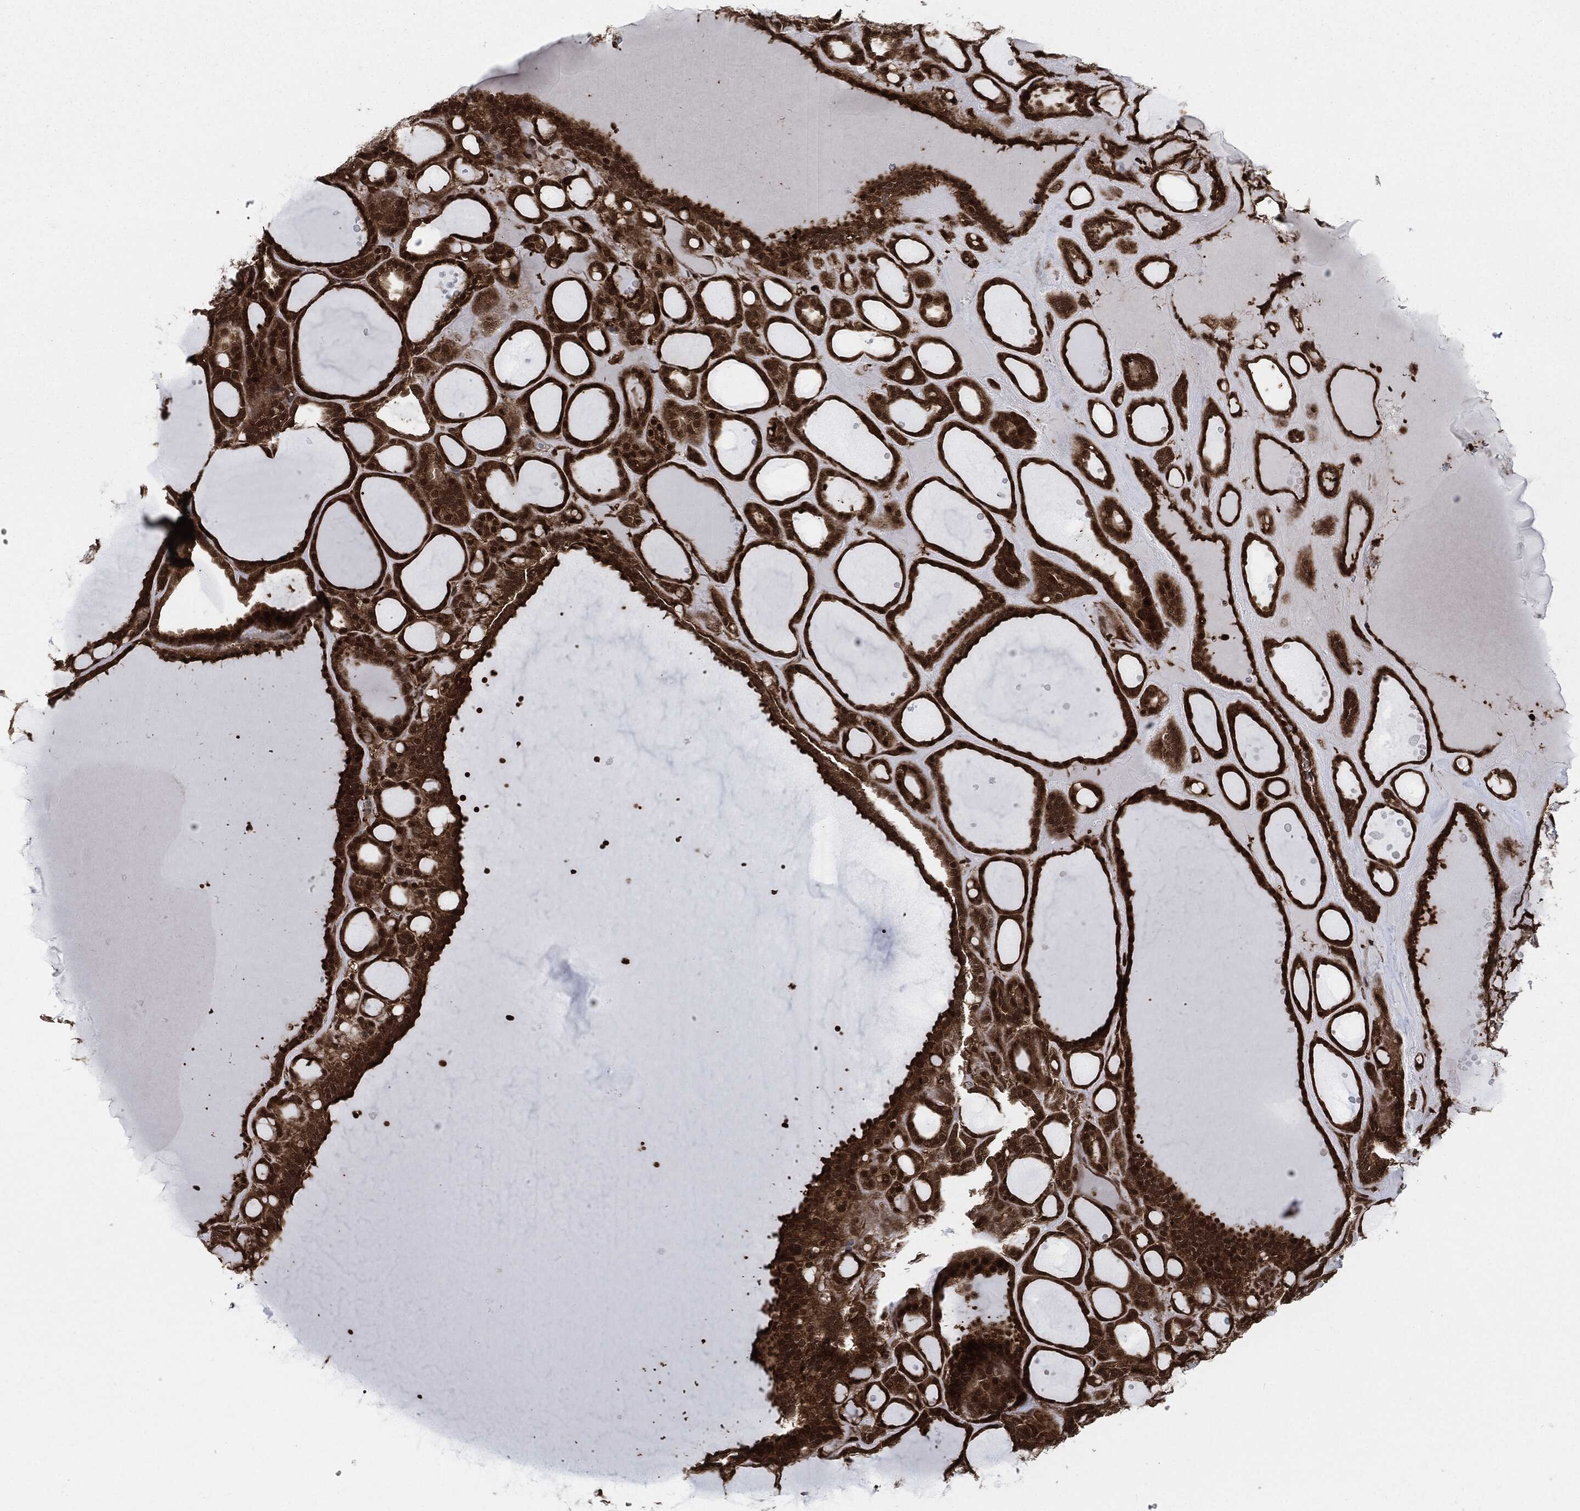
{"staining": {"intensity": "strong", "quantity": ">75%", "location": "cytoplasmic/membranous,nuclear"}, "tissue": "thyroid gland", "cell_type": "Glandular cells", "image_type": "normal", "snomed": [{"axis": "morphology", "description": "Normal tissue, NOS"}, {"axis": "topography", "description": "Thyroid gland"}], "caption": "Strong cytoplasmic/membranous,nuclear expression is seen in about >75% of glandular cells in benign thyroid gland.", "gene": "DCTN1", "patient": {"sex": "male", "age": 63}}